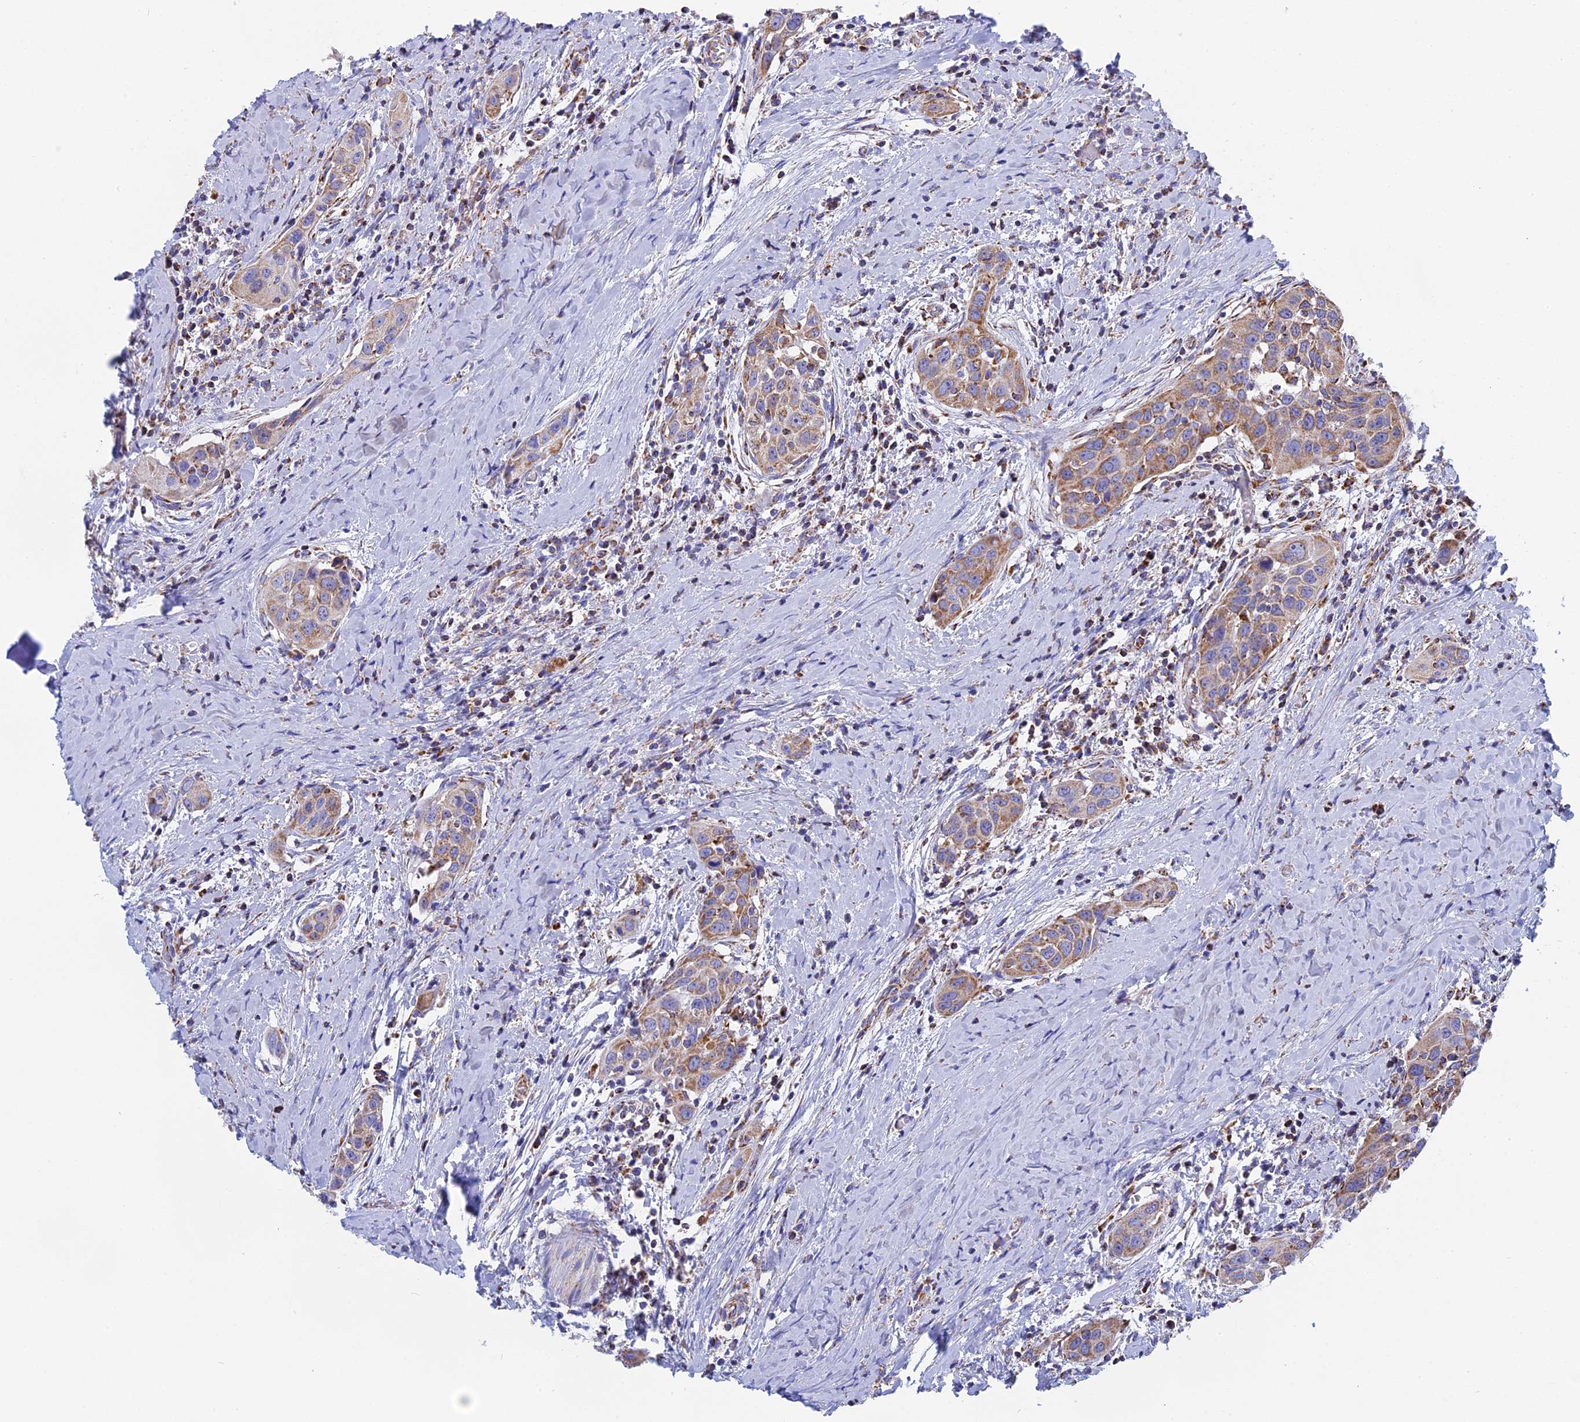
{"staining": {"intensity": "moderate", "quantity": ">75%", "location": "cytoplasmic/membranous"}, "tissue": "head and neck cancer", "cell_type": "Tumor cells", "image_type": "cancer", "snomed": [{"axis": "morphology", "description": "Squamous cell carcinoma, NOS"}, {"axis": "topography", "description": "Oral tissue"}, {"axis": "topography", "description": "Head-Neck"}], "caption": "Protein staining of head and neck squamous cell carcinoma tissue exhibits moderate cytoplasmic/membranous expression in approximately >75% of tumor cells.", "gene": "NDUFA5", "patient": {"sex": "female", "age": 50}}